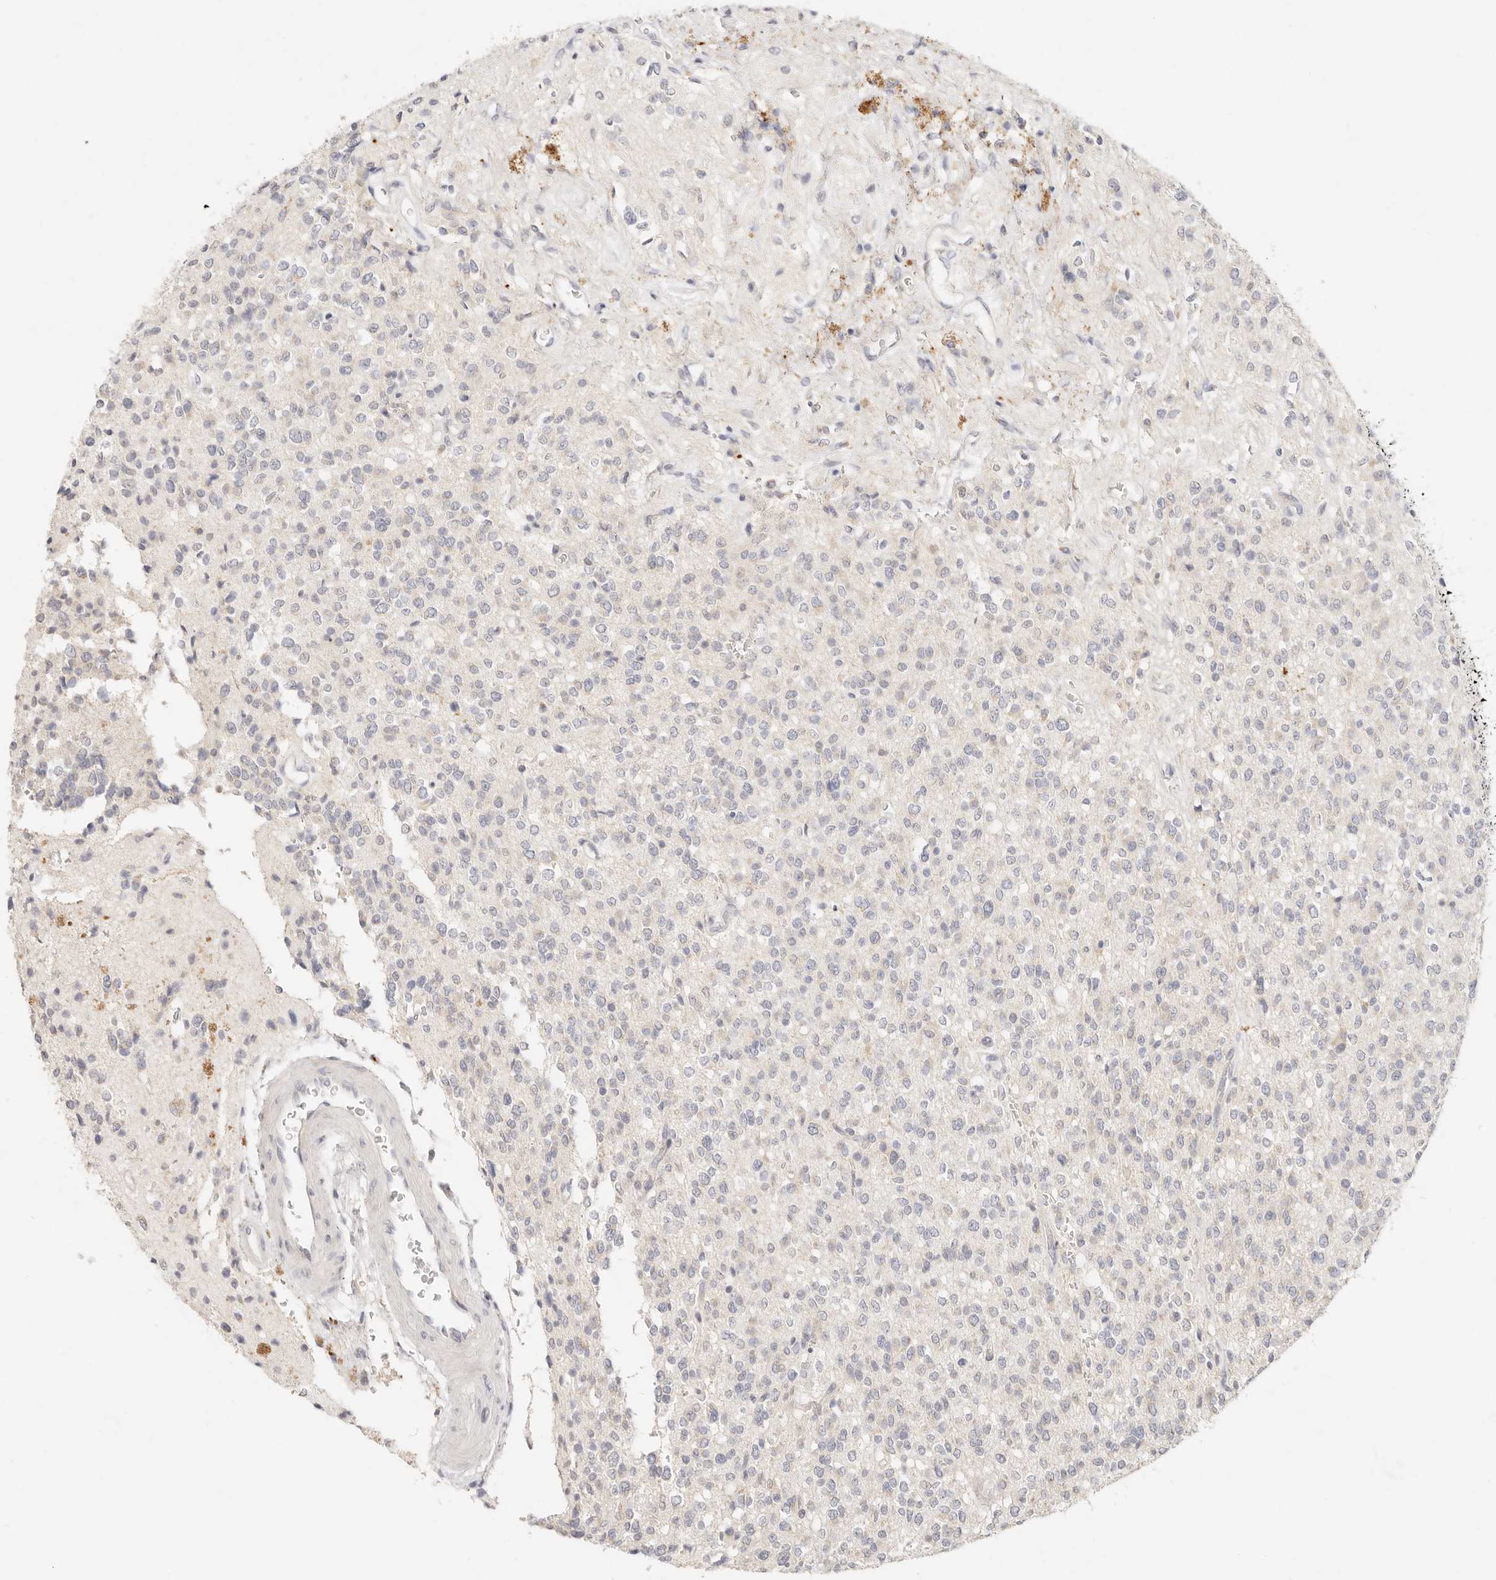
{"staining": {"intensity": "negative", "quantity": "none", "location": "none"}, "tissue": "glioma", "cell_type": "Tumor cells", "image_type": "cancer", "snomed": [{"axis": "morphology", "description": "Glioma, malignant, High grade"}, {"axis": "topography", "description": "Brain"}], "caption": "Micrograph shows no protein positivity in tumor cells of malignant glioma (high-grade) tissue.", "gene": "GPR156", "patient": {"sex": "male", "age": 34}}